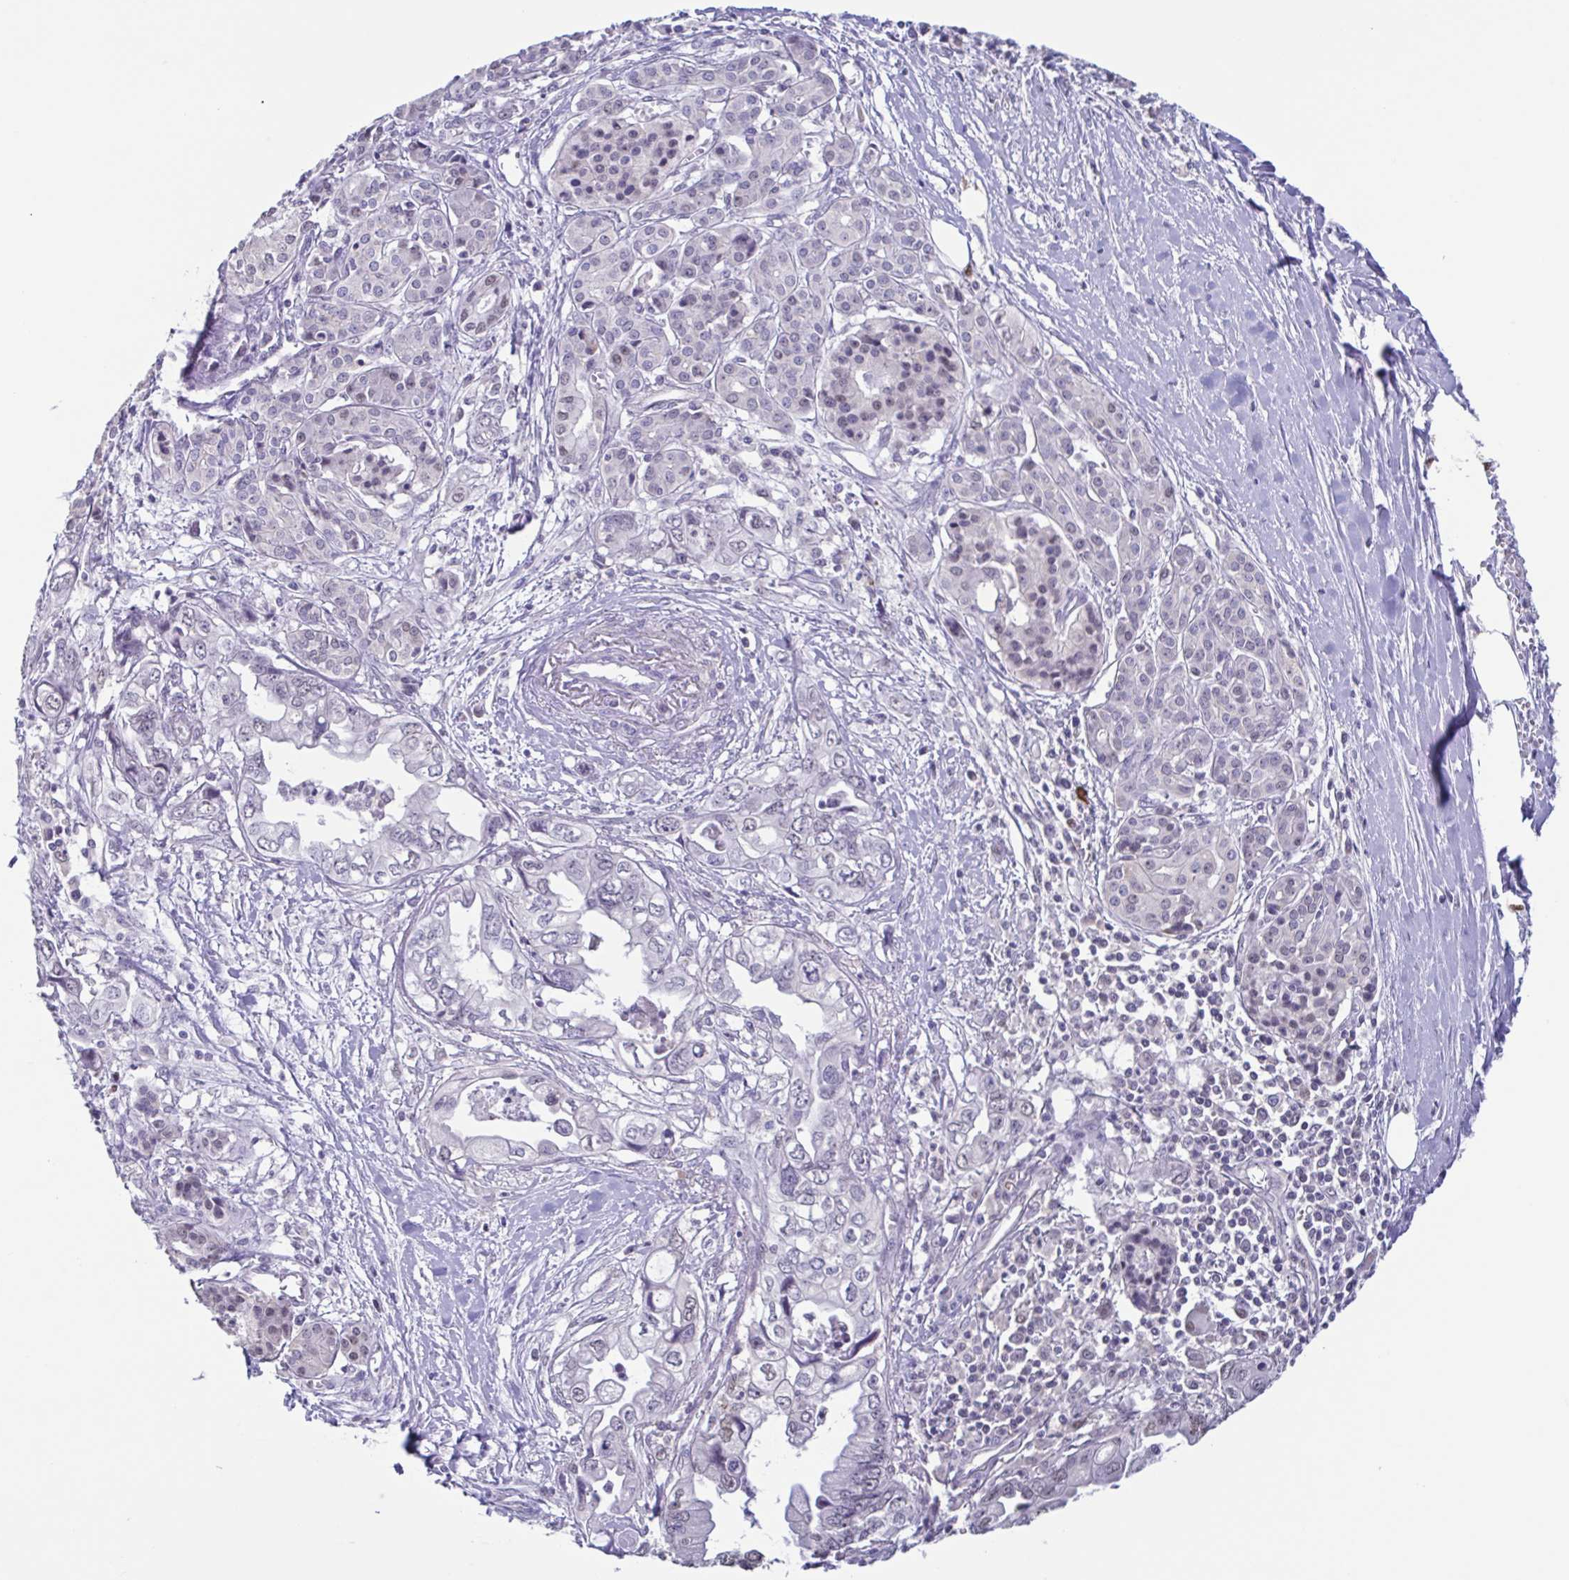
{"staining": {"intensity": "negative", "quantity": "none", "location": "none"}, "tissue": "pancreatic cancer", "cell_type": "Tumor cells", "image_type": "cancer", "snomed": [{"axis": "morphology", "description": "Adenocarcinoma, NOS"}, {"axis": "topography", "description": "Pancreas"}], "caption": "IHC of human pancreatic cancer (adenocarcinoma) demonstrates no expression in tumor cells. Nuclei are stained in blue.", "gene": "ACTRT3", "patient": {"sex": "male", "age": 68}}